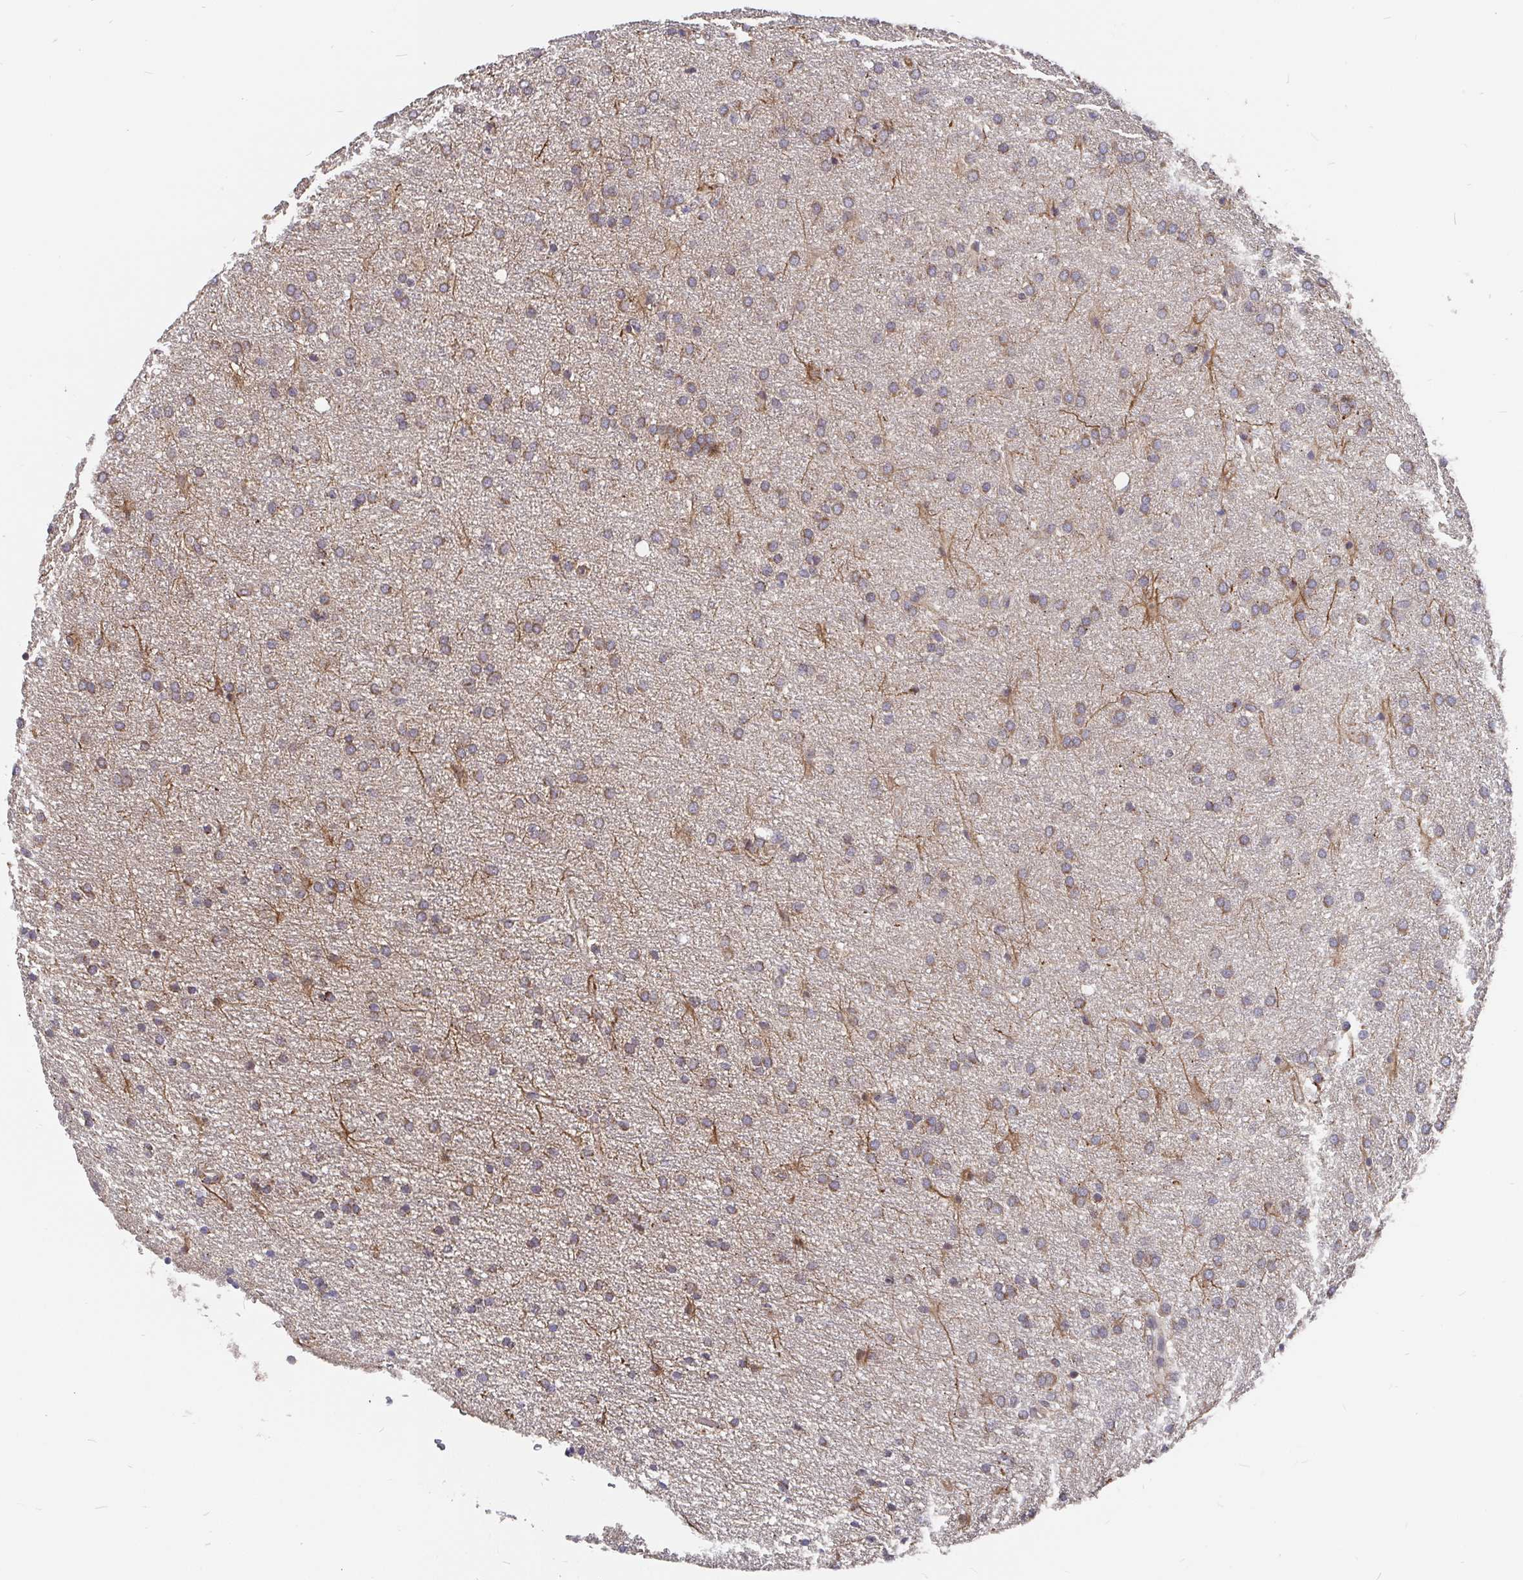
{"staining": {"intensity": "weak", "quantity": "25%-75%", "location": "cytoplasmic/membranous"}, "tissue": "glioma", "cell_type": "Tumor cells", "image_type": "cancer", "snomed": [{"axis": "morphology", "description": "Glioma, malignant, Low grade"}, {"axis": "topography", "description": "Brain"}], "caption": "The immunohistochemical stain labels weak cytoplasmic/membranous staining in tumor cells of low-grade glioma (malignant) tissue.", "gene": "PDF", "patient": {"sex": "female", "age": 32}}